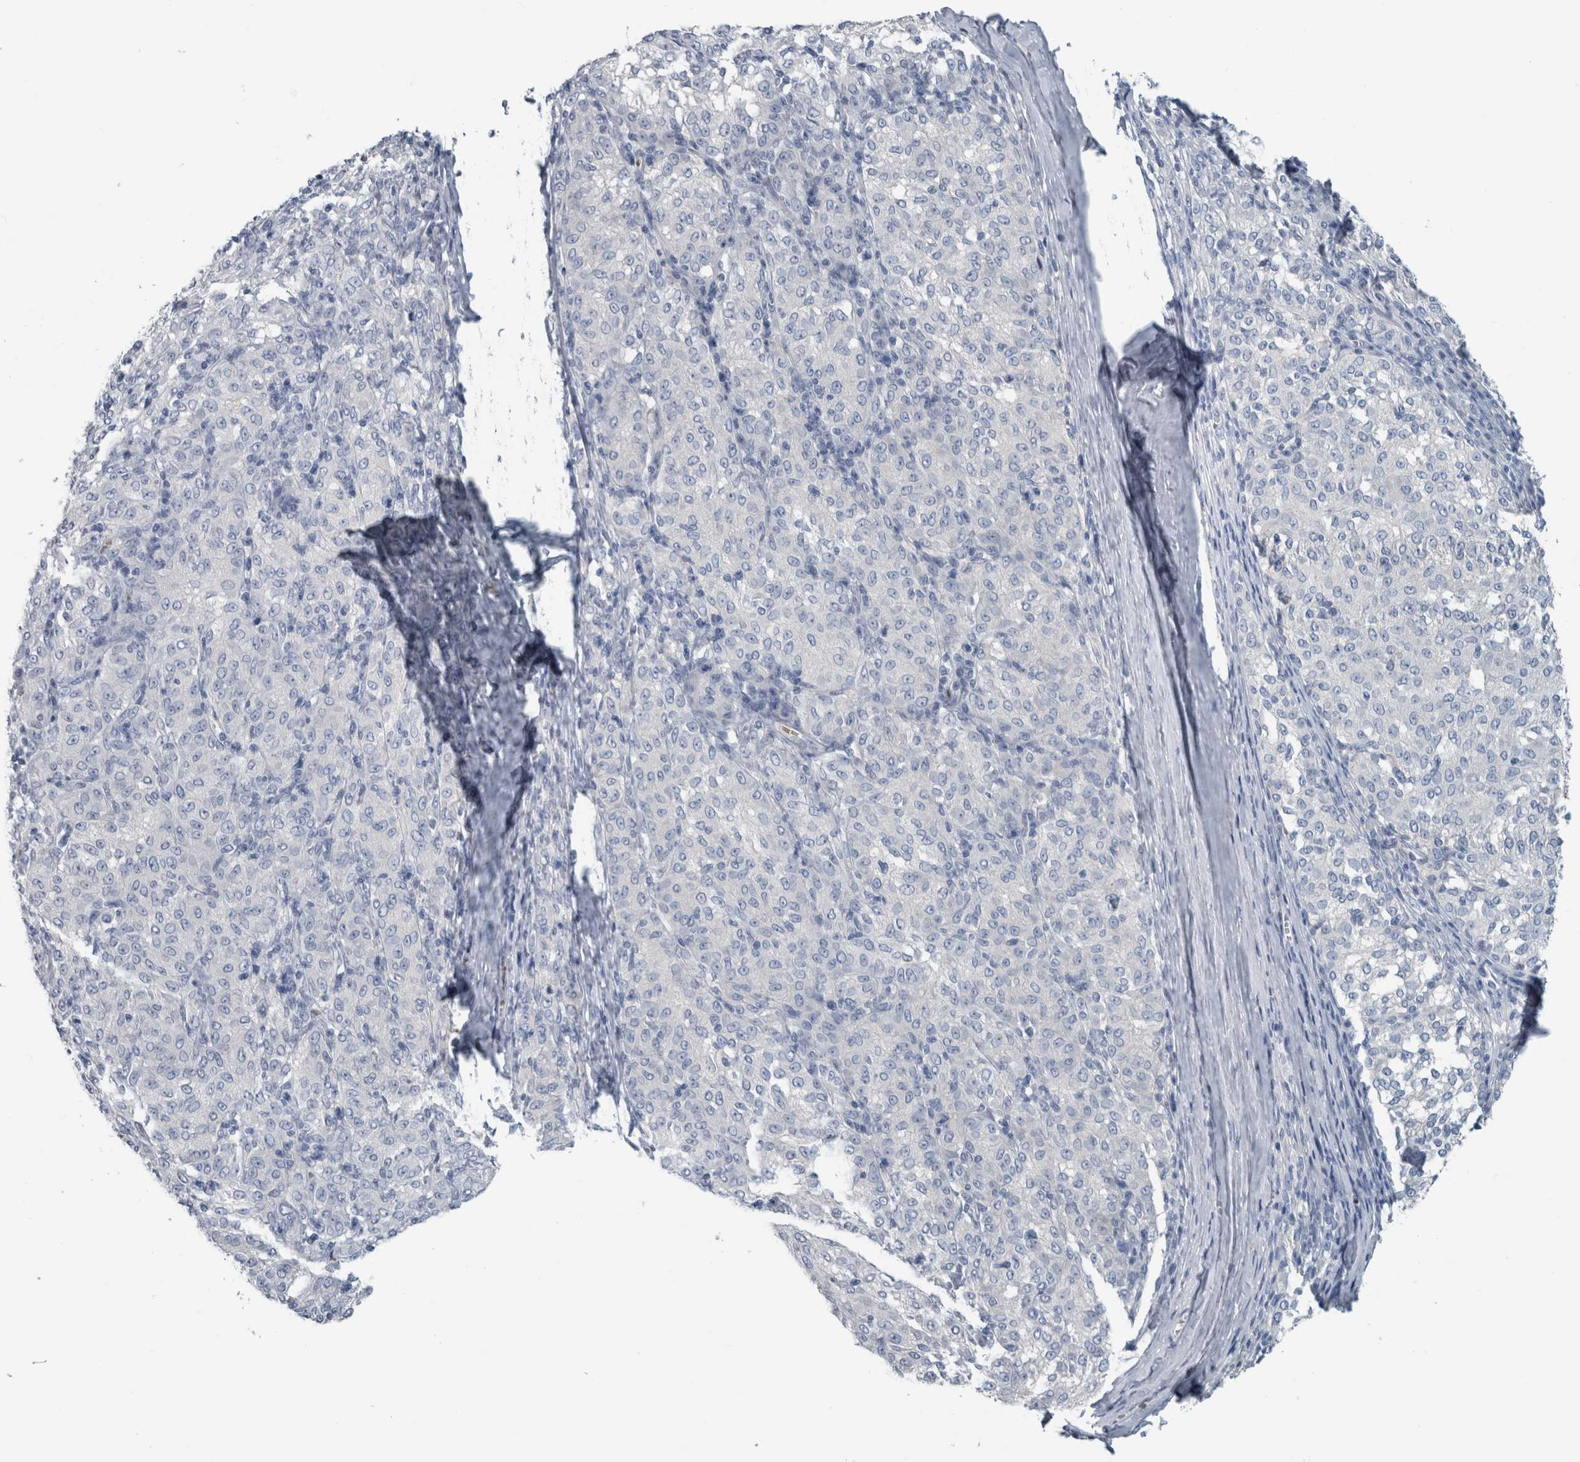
{"staining": {"intensity": "negative", "quantity": "none", "location": "none"}, "tissue": "melanoma", "cell_type": "Tumor cells", "image_type": "cancer", "snomed": [{"axis": "morphology", "description": "Malignant melanoma, NOS"}, {"axis": "topography", "description": "Skin"}], "caption": "Immunohistochemistry (IHC) of human melanoma reveals no staining in tumor cells. (Immunohistochemistry (IHC), brightfield microscopy, high magnification).", "gene": "SH3GL2", "patient": {"sex": "female", "age": 72}}